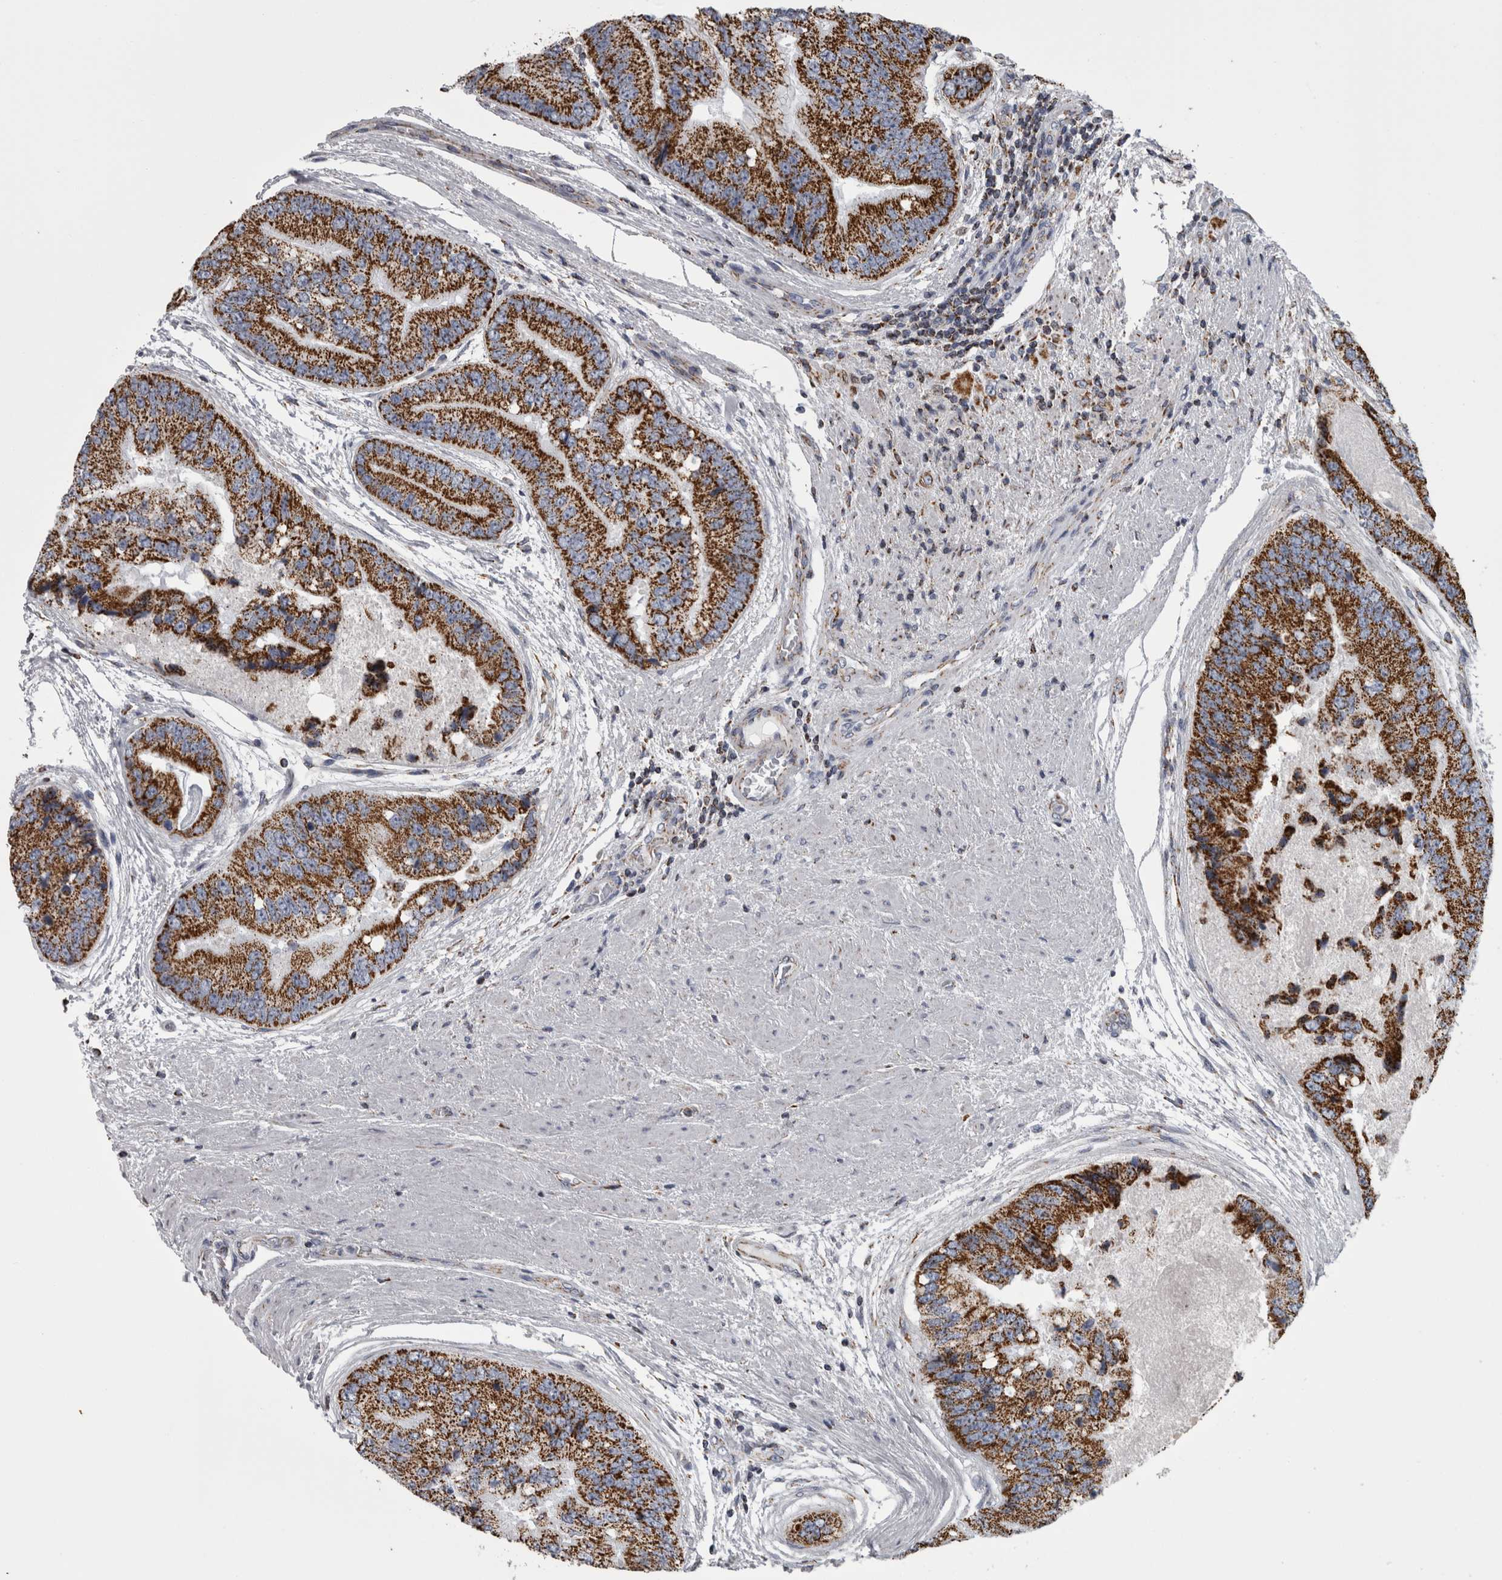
{"staining": {"intensity": "strong", "quantity": ">75%", "location": "cytoplasmic/membranous"}, "tissue": "prostate cancer", "cell_type": "Tumor cells", "image_type": "cancer", "snomed": [{"axis": "morphology", "description": "Adenocarcinoma, High grade"}, {"axis": "topography", "description": "Prostate"}], "caption": "Immunohistochemical staining of human prostate high-grade adenocarcinoma shows high levels of strong cytoplasmic/membranous positivity in about >75% of tumor cells. (Brightfield microscopy of DAB IHC at high magnification).", "gene": "MDH2", "patient": {"sex": "male", "age": 70}}